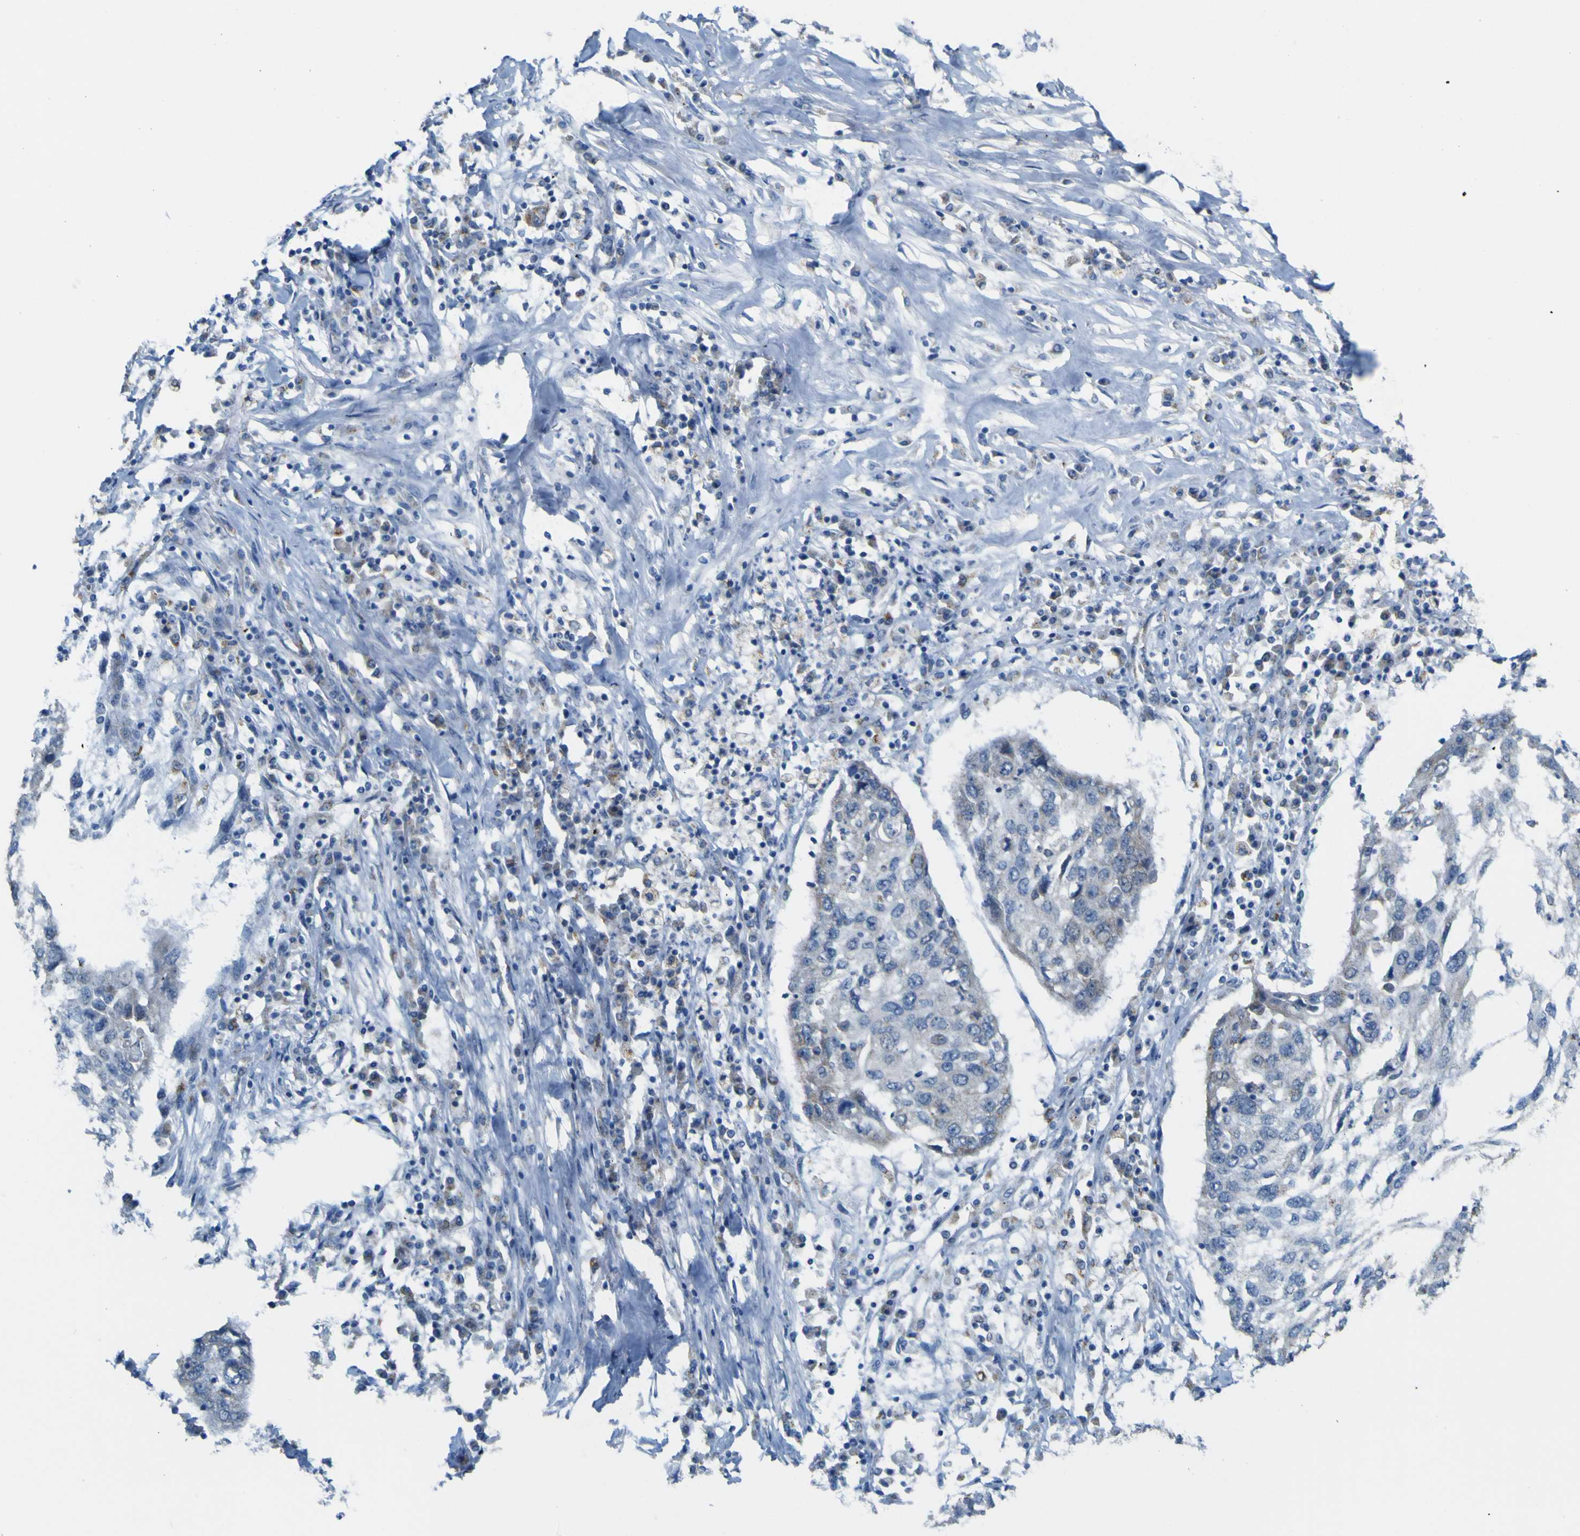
{"staining": {"intensity": "negative", "quantity": "none", "location": "none"}, "tissue": "lung cancer", "cell_type": "Tumor cells", "image_type": "cancer", "snomed": [{"axis": "morphology", "description": "Squamous cell carcinoma, NOS"}, {"axis": "topography", "description": "Lung"}], "caption": "The micrograph demonstrates no staining of tumor cells in squamous cell carcinoma (lung). (DAB immunohistochemistry (IHC) visualized using brightfield microscopy, high magnification).", "gene": "ACBD5", "patient": {"sex": "female", "age": 63}}